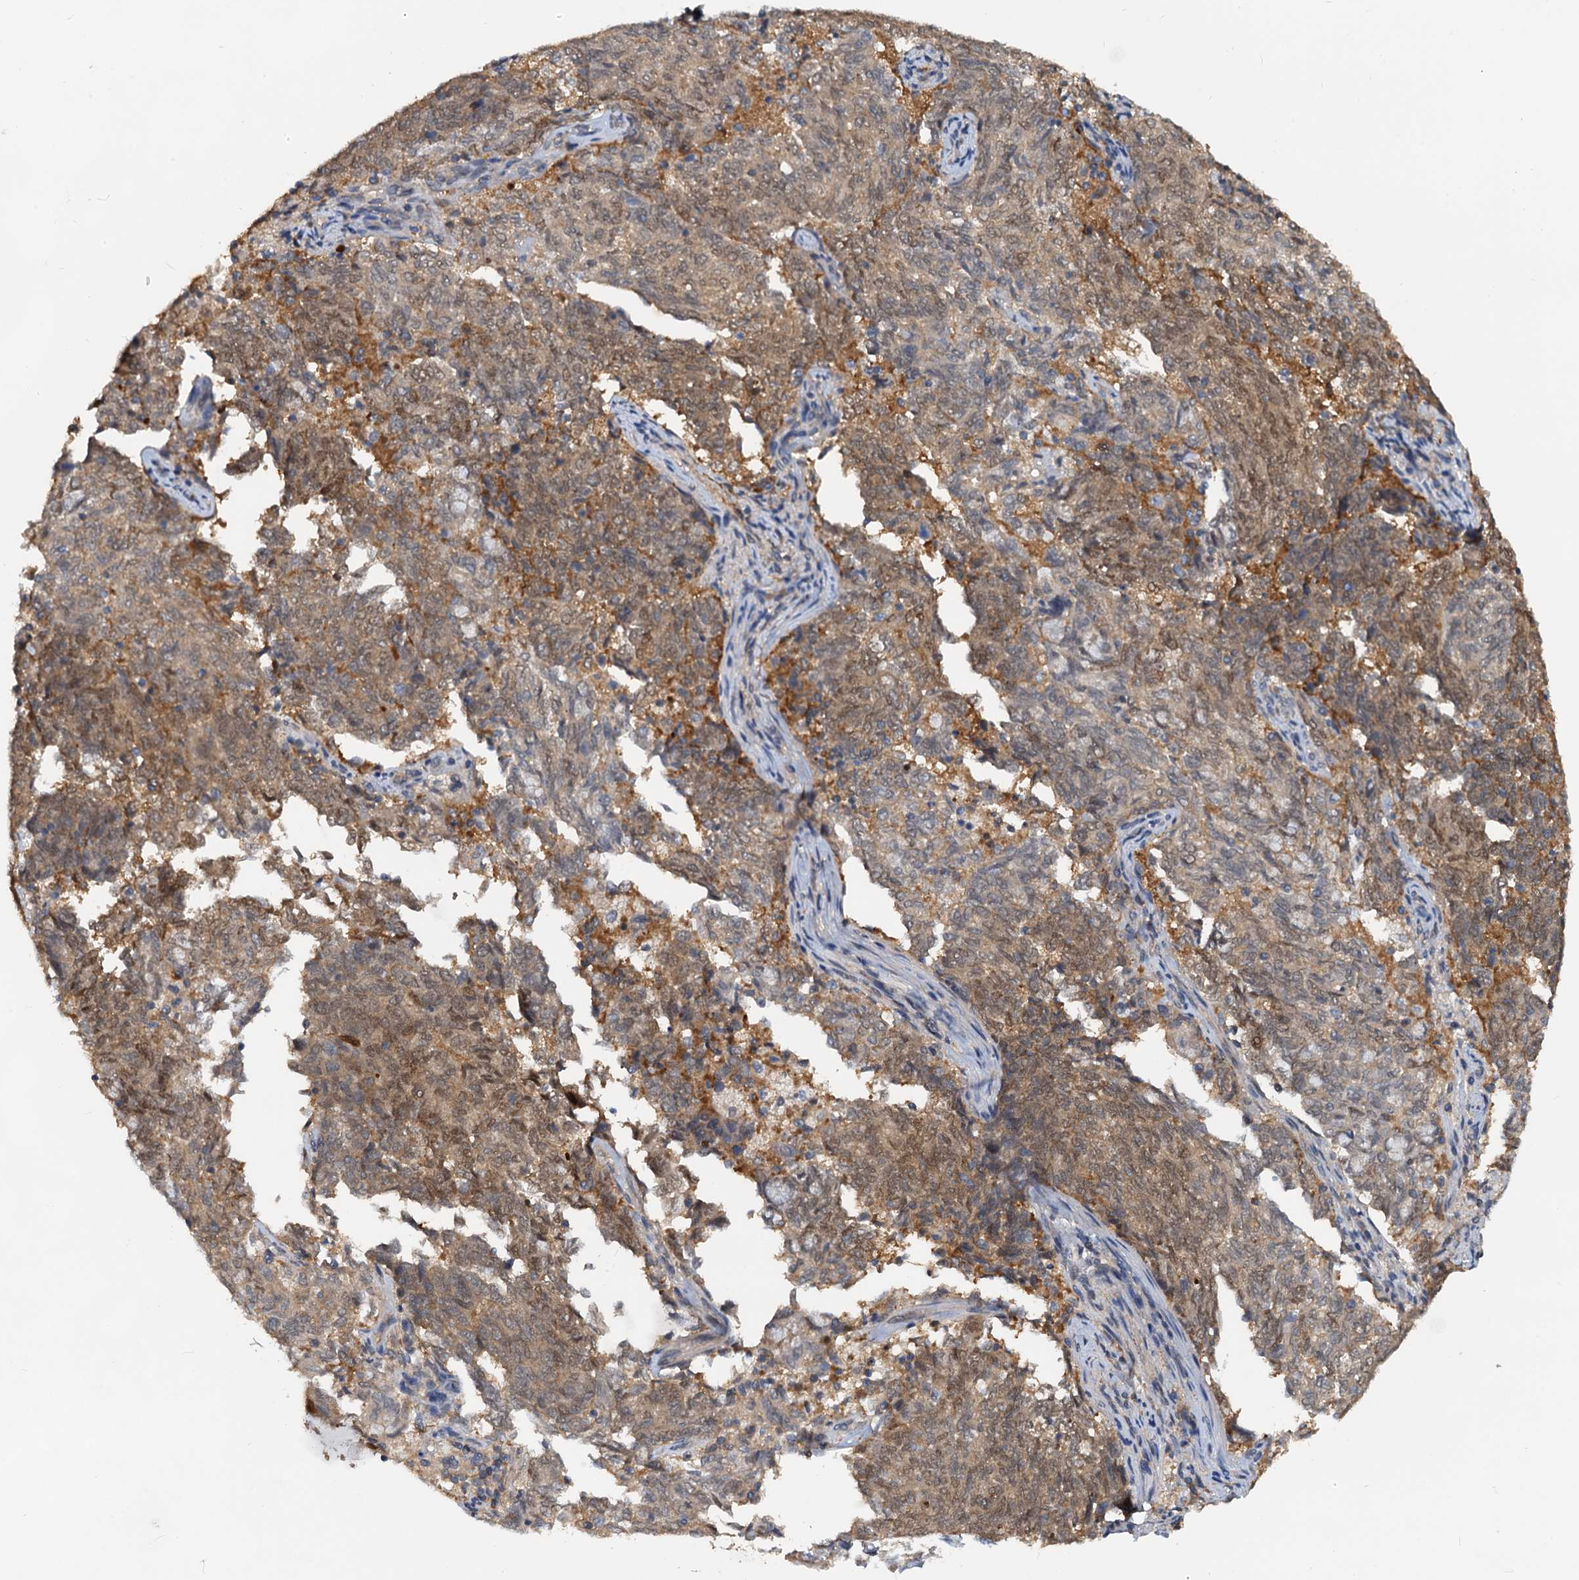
{"staining": {"intensity": "moderate", "quantity": ">75%", "location": "cytoplasmic/membranous,nuclear"}, "tissue": "endometrial cancer", "cell_type": "Tumor cells", "image_type": "cancer", "snomed": [{"axis": "morphology", "description": "Adenocarcinoma, NOS"}, {"axis": "topography", "description": "Endometrium"}], "caption": "About >75% of tumor cells in human endometrial cancer (adenocarcinoma) reveal moderate cytoplasmic/membranous and nuclear protein positivity as visualized by brown immunohistochemical staining.", "gene": "PTGES3", "patient": {"sex": "female", "age": 80}}